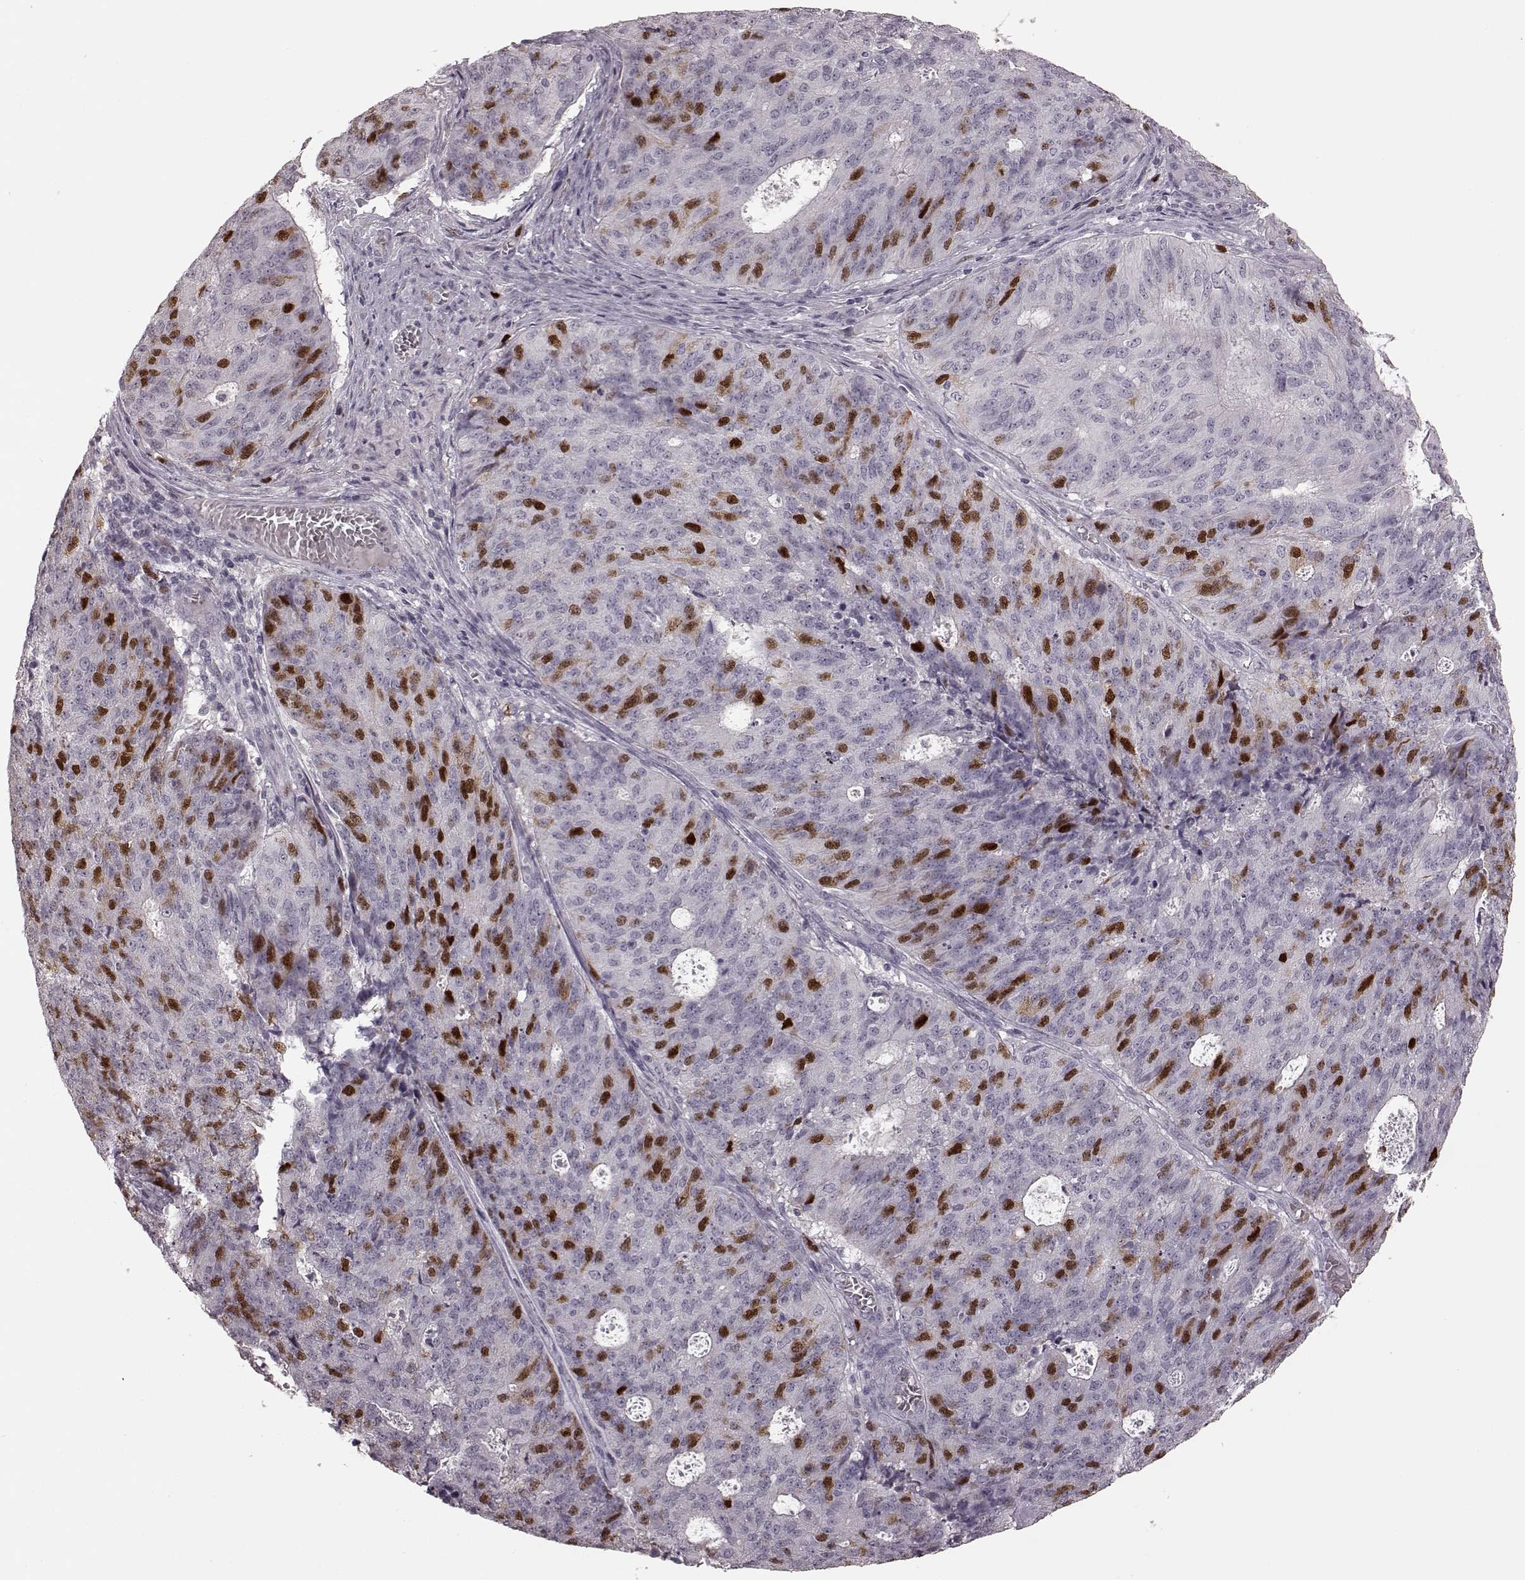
{"staining": {"intensity": "strong", "quantity": "25%-75%", "location": "nuclear"}, "tissue": "endometrial cancer", "cell_type": "Tumor cells", "image_type": "cancer", "snomed": [{"axis": "morphology", "description": "Adenocarcinoma, NOS"}, {"axis": "topography", "description": "Endometrium"}], "caption": "IHC staining of endometrial cancer, which exhibits high levels of strong nuclear expression in about 25%-75% of tumor cells indicating strong nuclear protein positivity. The staining was performed using DAB (brown) for protein detection and nuclei were counterstained in hematoxylin (blue).", "gene": "CCNA2", "patient": {"sex": "female", "age": 82}}